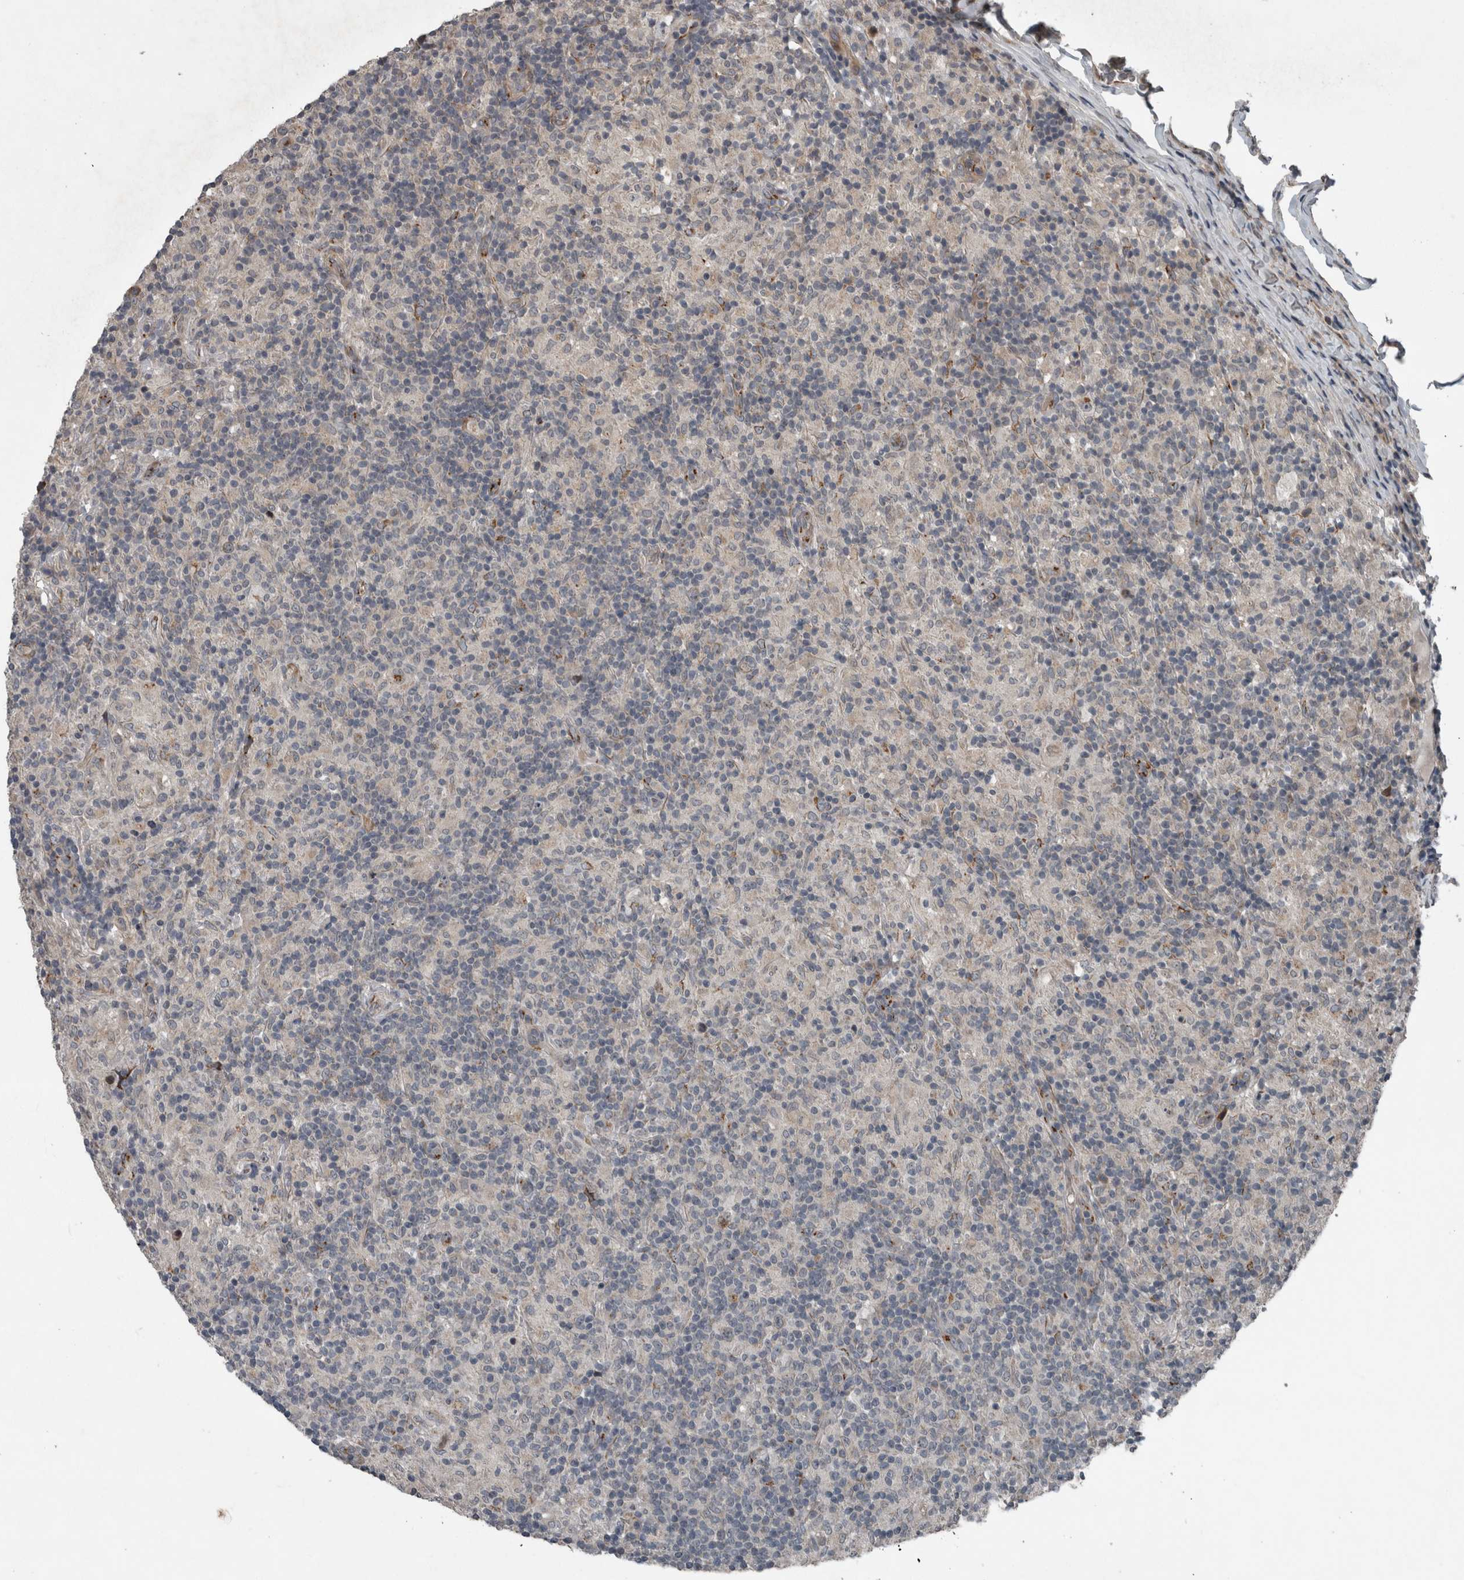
{"staining": {"intensity": "moderate", "quantity": "25%-75%", "location": "cytoplasmic/membranous"}, "tissue": "lymphoma", "cell_type": "Tumor cells", "image_type": "cancer", "snomed": [{"axis": "morphology", "description": "Hodgkin's disease, NOS"}, {"axis": "topography", "description": "Lymph node"}], "caption": "A medium amount of moderate cytoplasmic/membranous positivity is present in approximately 25%-75% of tumor cells in lymphoma tissue.", "gene": "ZNF345", "patient": {"sex": "male", "age": 70}}